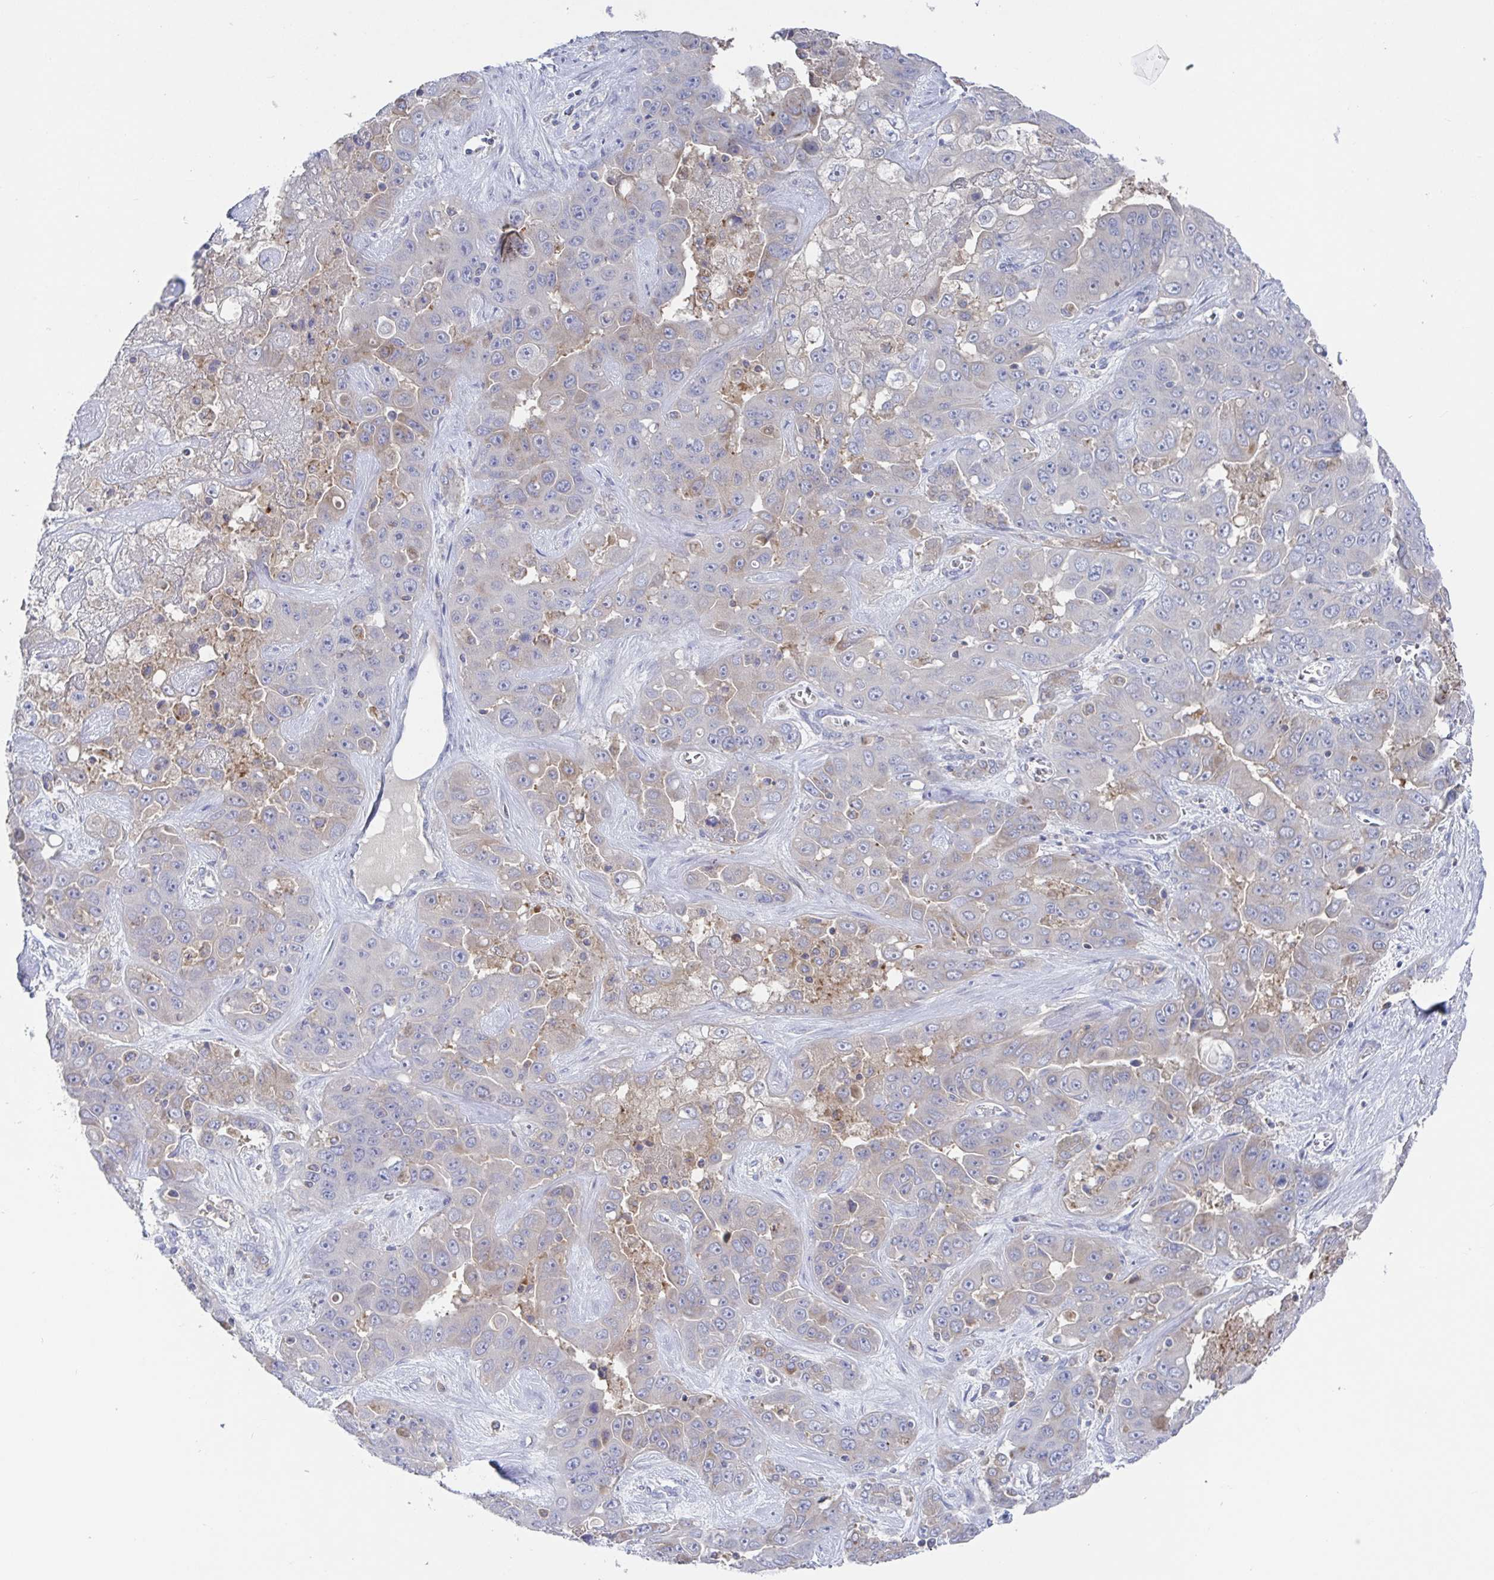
{"staining": {"intensity": "negative", "quantity": "none", "location": "none"}, "tissue": "liver cancer", "cell_type": "Tumor cells", "image_type": "cancer", "snomed": [{"axis": "morphology", "description": "Cholangiocarcinoma"}, {"axis": "topography", "description": "Liver"}], "caption": "Immunohistochemical staining of human liver cholangiocarcinoma reveals no significant positivity in tumor cells. (Stains: DAB immunohistochemistry with hematoxylin counter stain, Microscopy: brightfield microscopy at high magnification).", "gene": "GPR148", "patient": {"sex": "female", "age": 52}}